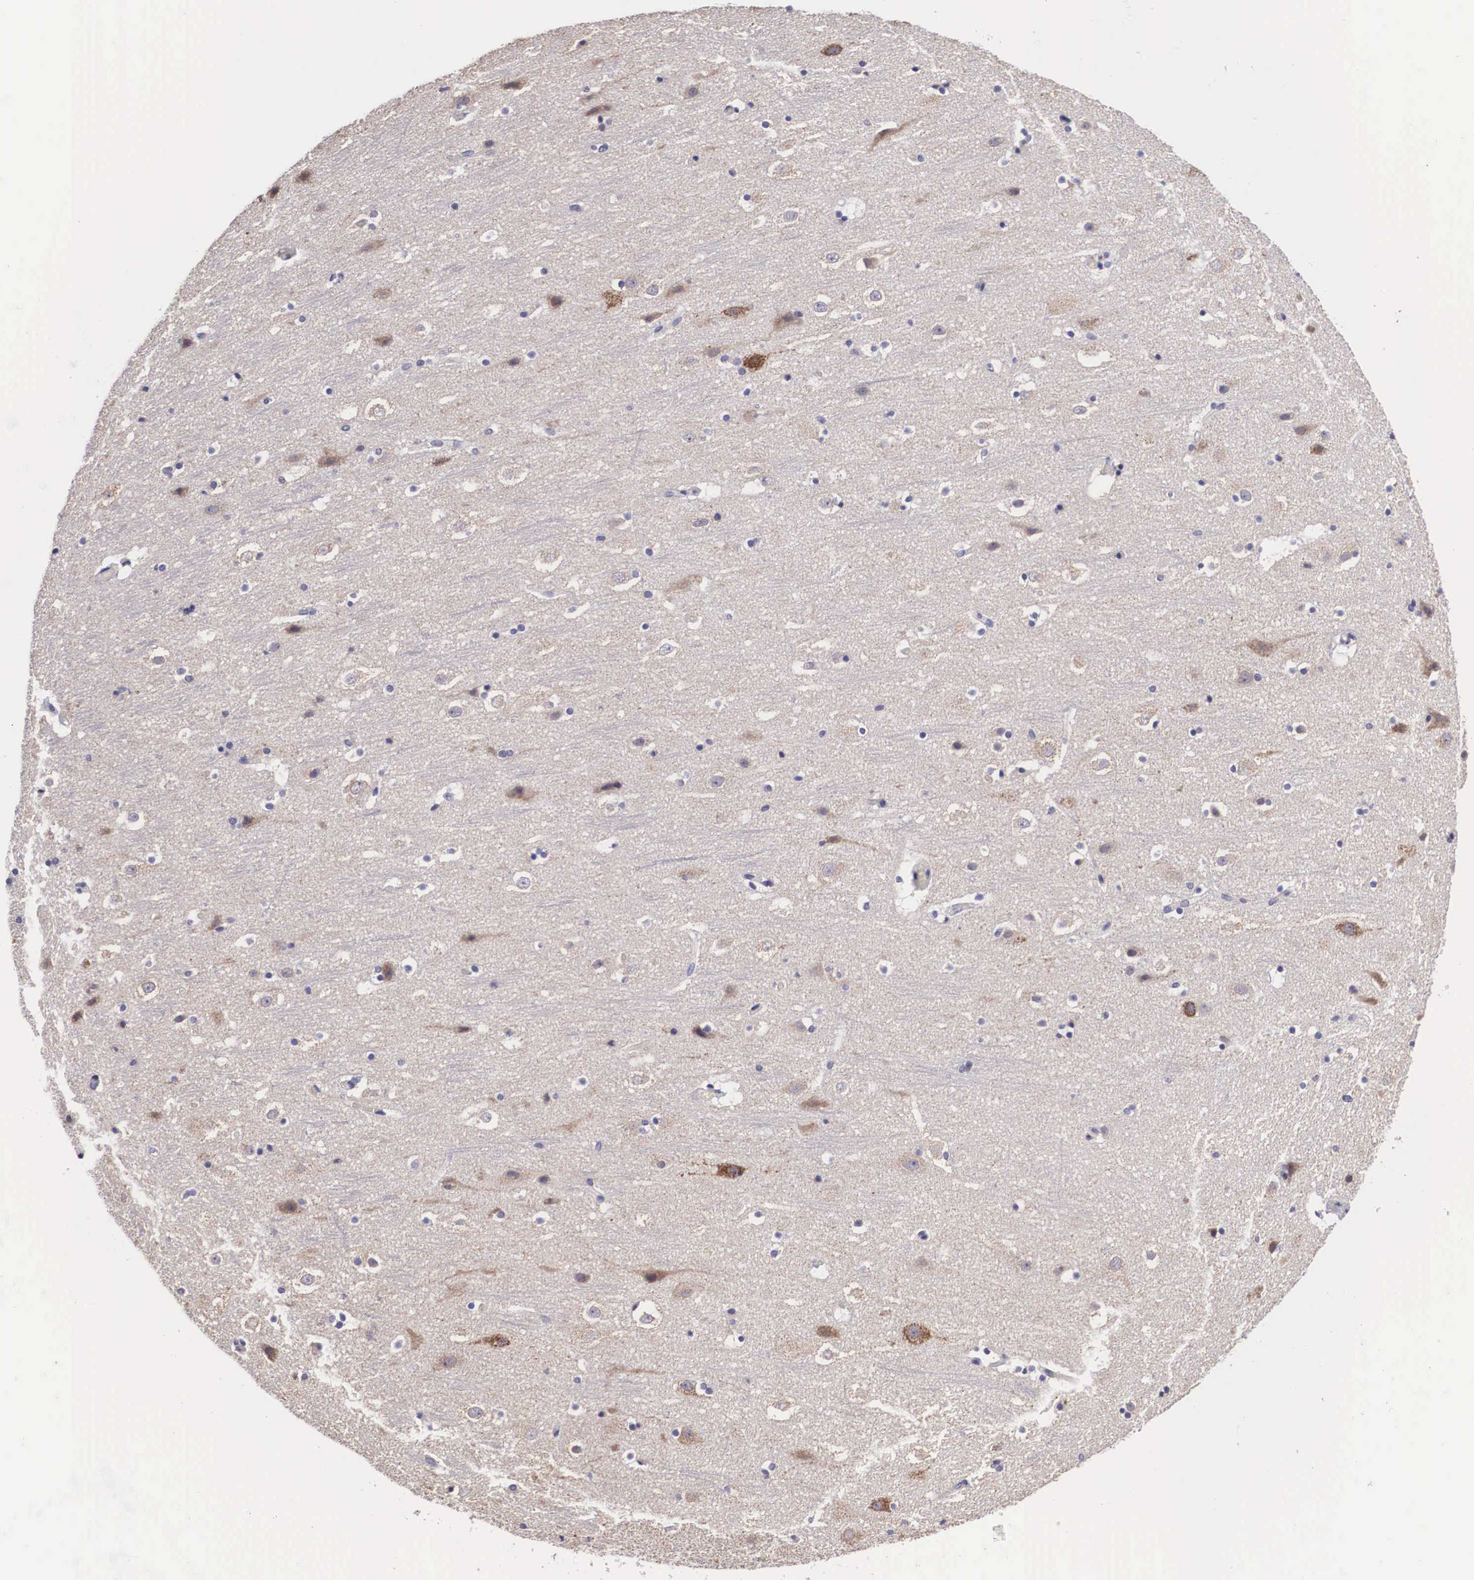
{"staining": {"intensity": "negative", "quantity": "none", "location": "none"}, "tissue": "cerebral cortex", "cell_type": "Endothelial cells", "image_type": "normal", "snomed": [{"axis": "morphology", "description": "Normal tissue, NOS"}, {"axis": "topography", "description": "Cerebral cortex"}], "caption": "This micrograph is of unremarkable cerebral cortex stained with immunohistochemistry to label a protein in brown with the nuclei are counter-stained blue. There is no expression in endothelial cells.", "gene": "ARG2", "patient": {"sex": "male", "age": 45}}